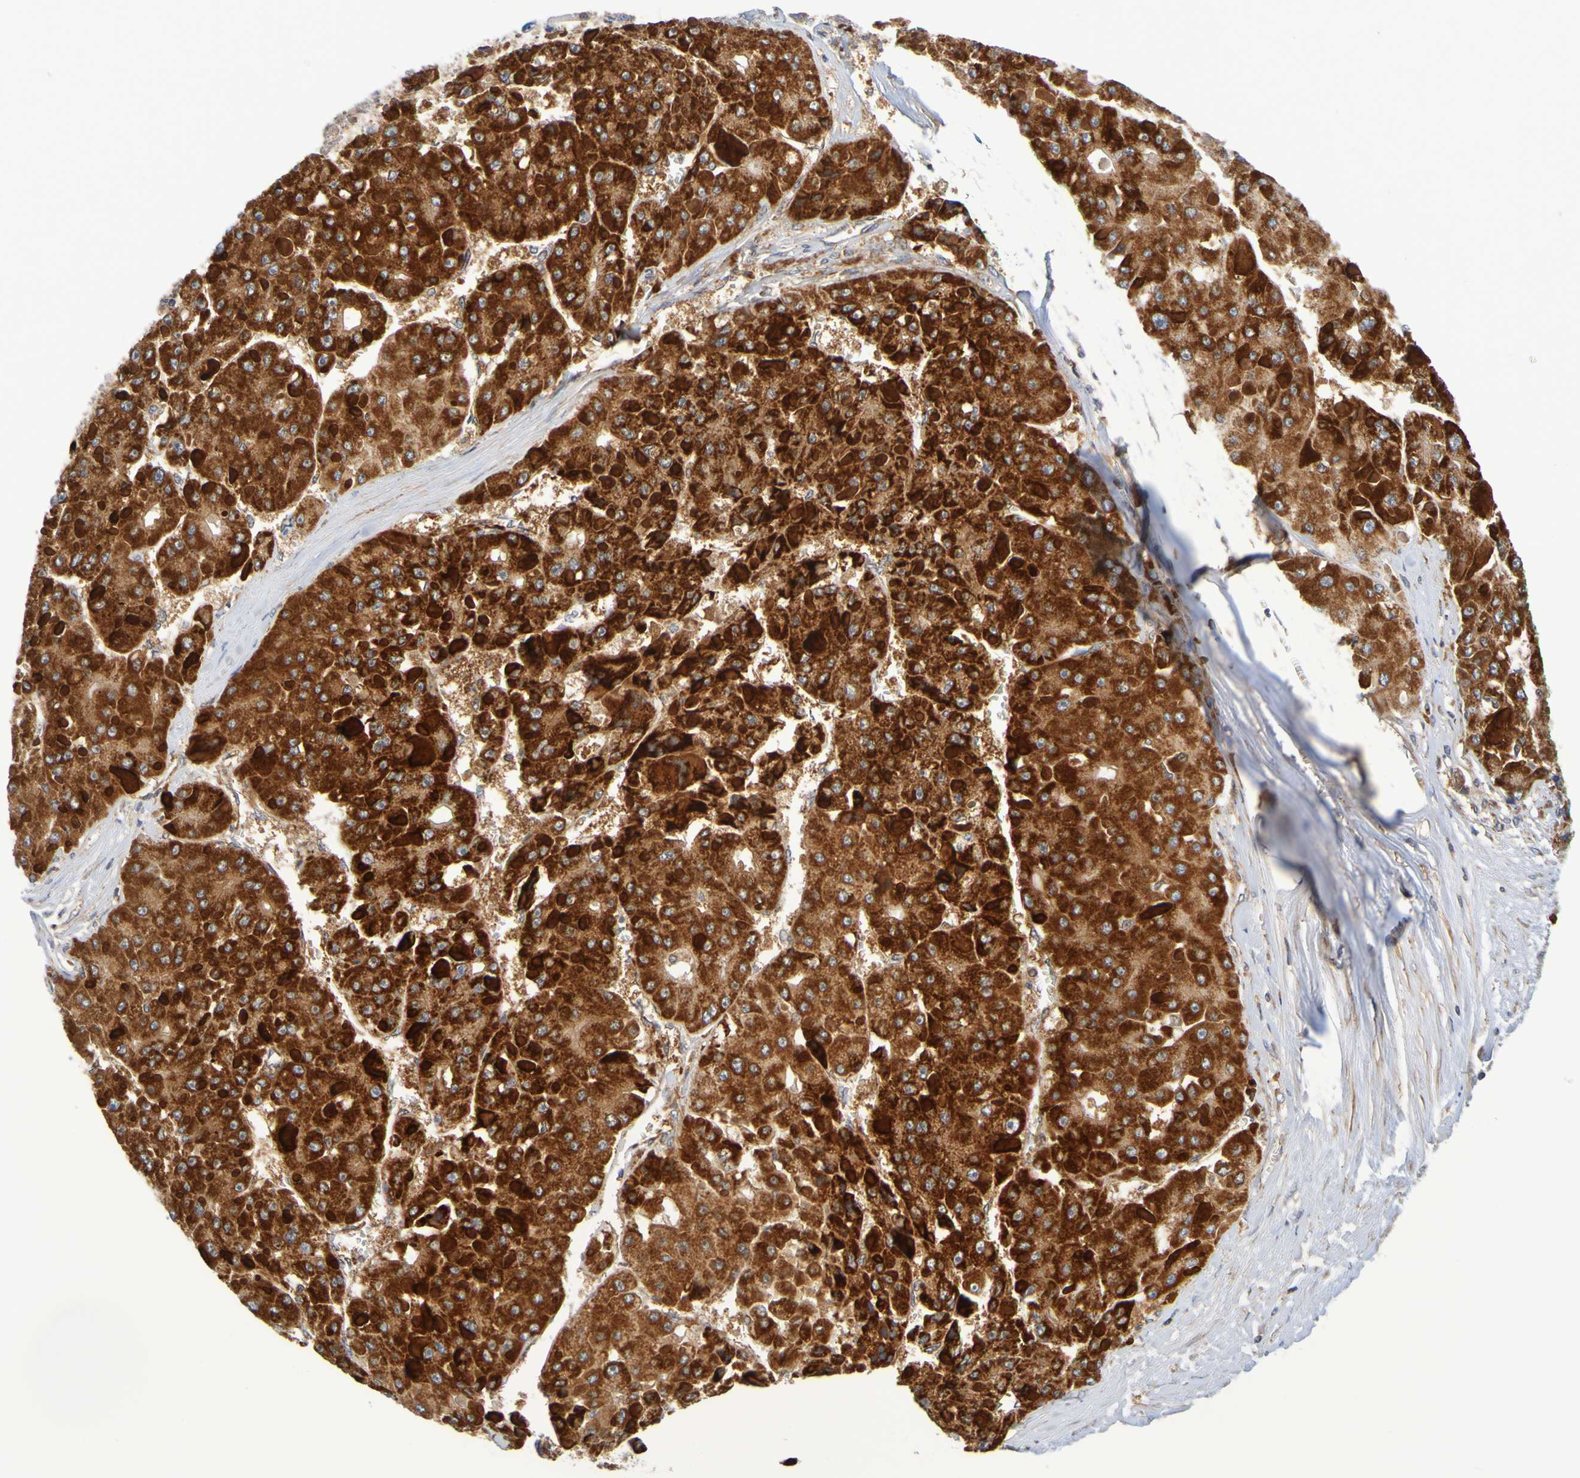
{"staining": {"intensity": "strong", "quantity": ">75%", "location": "cytoplasmic/membranous"}, "tissue": "liver cancer", "cell_type": "Tumor cells", "image_type": "cancer", "snomed": [{"axis": "morphology", "description": "Carcinoma, Hepatocellular, NOS"}, {"axis": "topography", "description": "Liver"}], "caption": "Approximately >75% of tumor cells in hepatocellular carcinoma (liver) exhibit strong cytoplasmic/membranous protein positivity as visualized by brown immunohistochemical staining.", "gene": "CCDC51", "patient": {"sex": "female", "age": 73}}